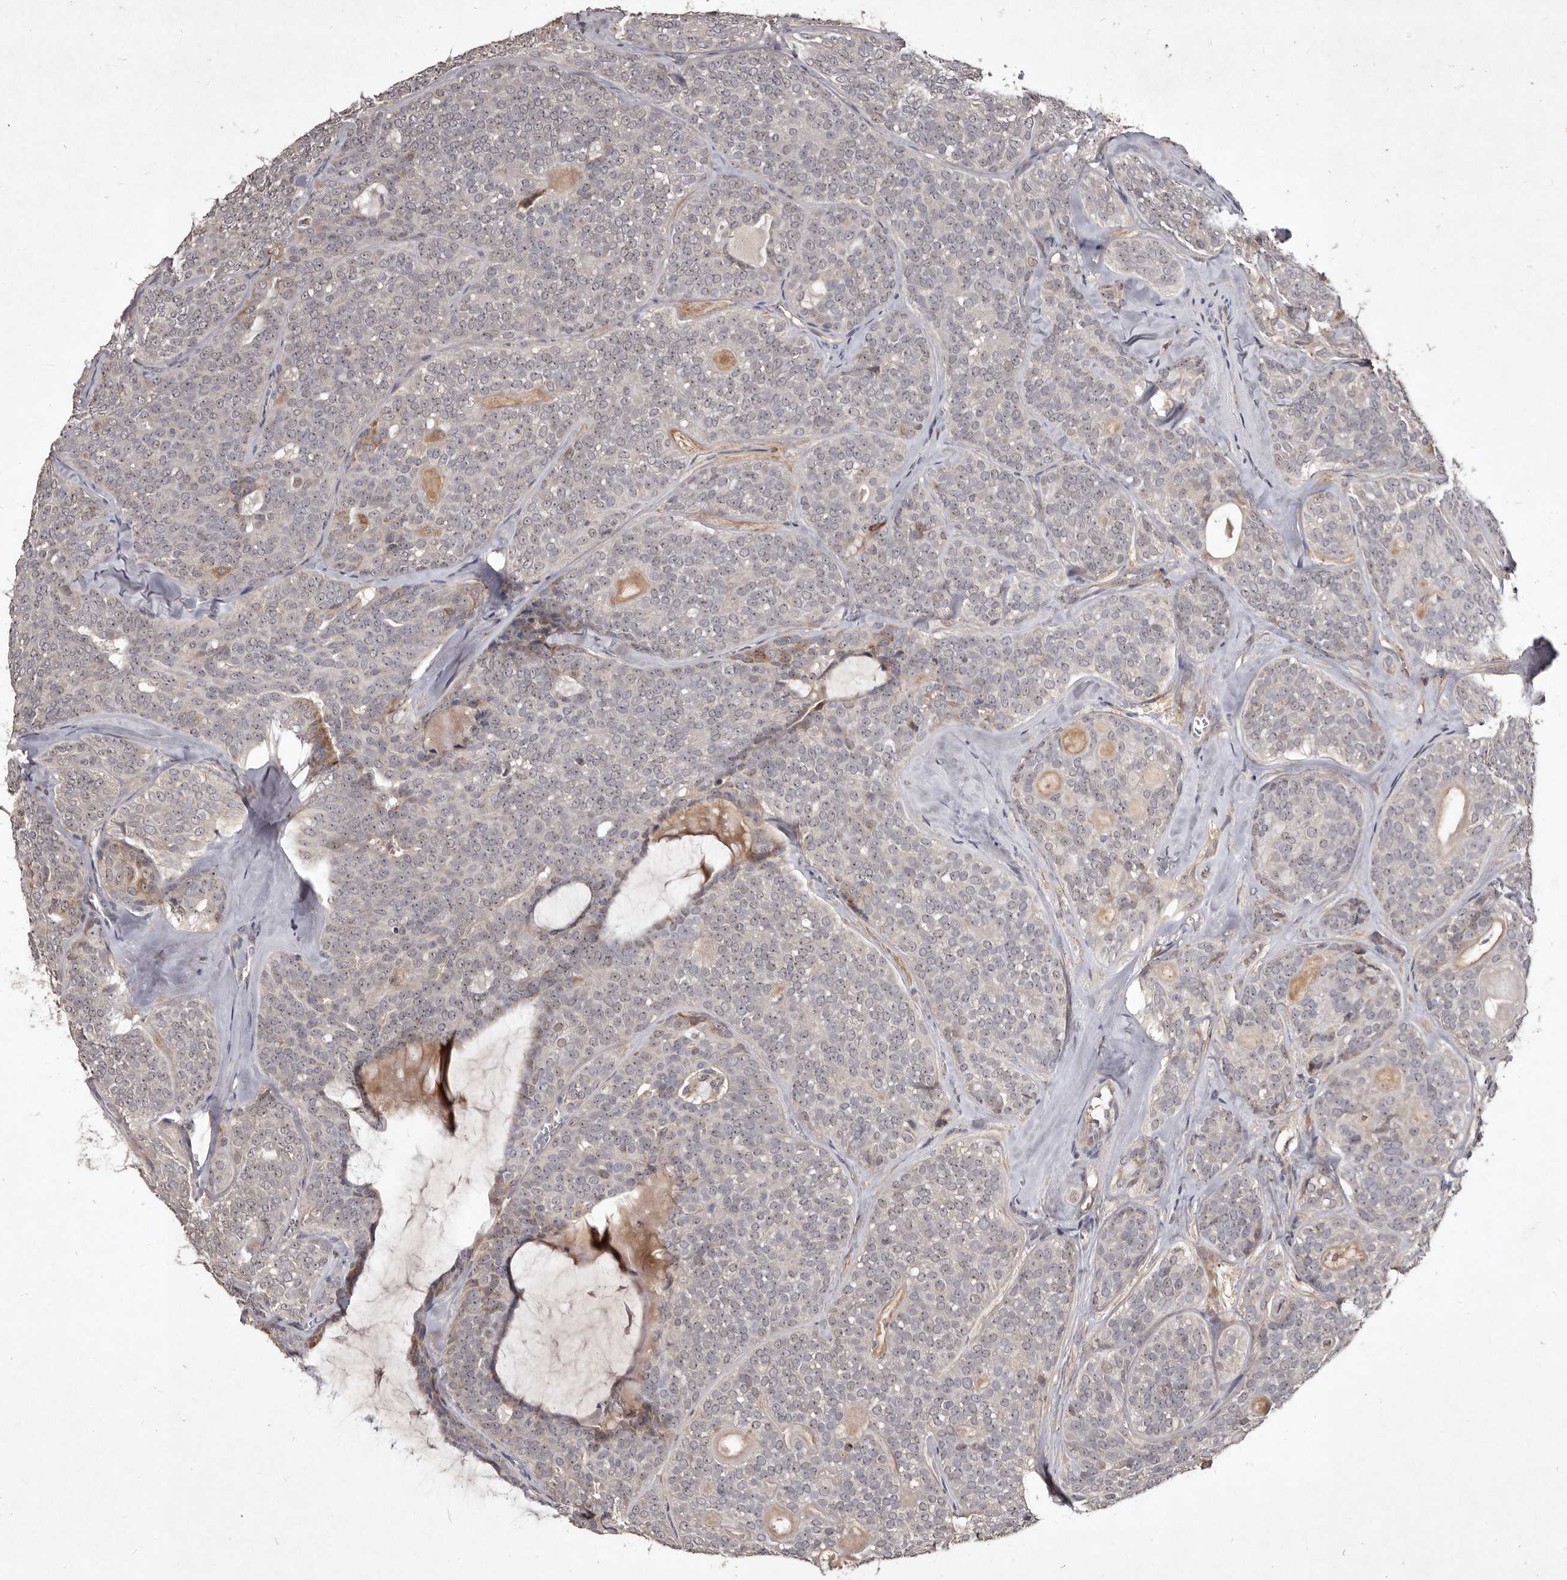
{"staining": {"intensity": "weak", "quantity": ">75%", "location": "nuclear"}, "tissue": "head and neck cancer", "cell_type": "Tumor cells", "image_type": "cancer", "snomed": [{"axis": "morphology", "description": "Adenocarcinoma, NOS"}, {"axis": "topography", "description": "Head-Neck"}], "caption": "Immunohistochemical staining of head and neck cancer (adenocarcinoma) exhibits low levels of weak nuclear positivity in approximately >75% of tumor cells.", "gene": "FLAD1", "patient": {"sex": "male", "age": 66}}